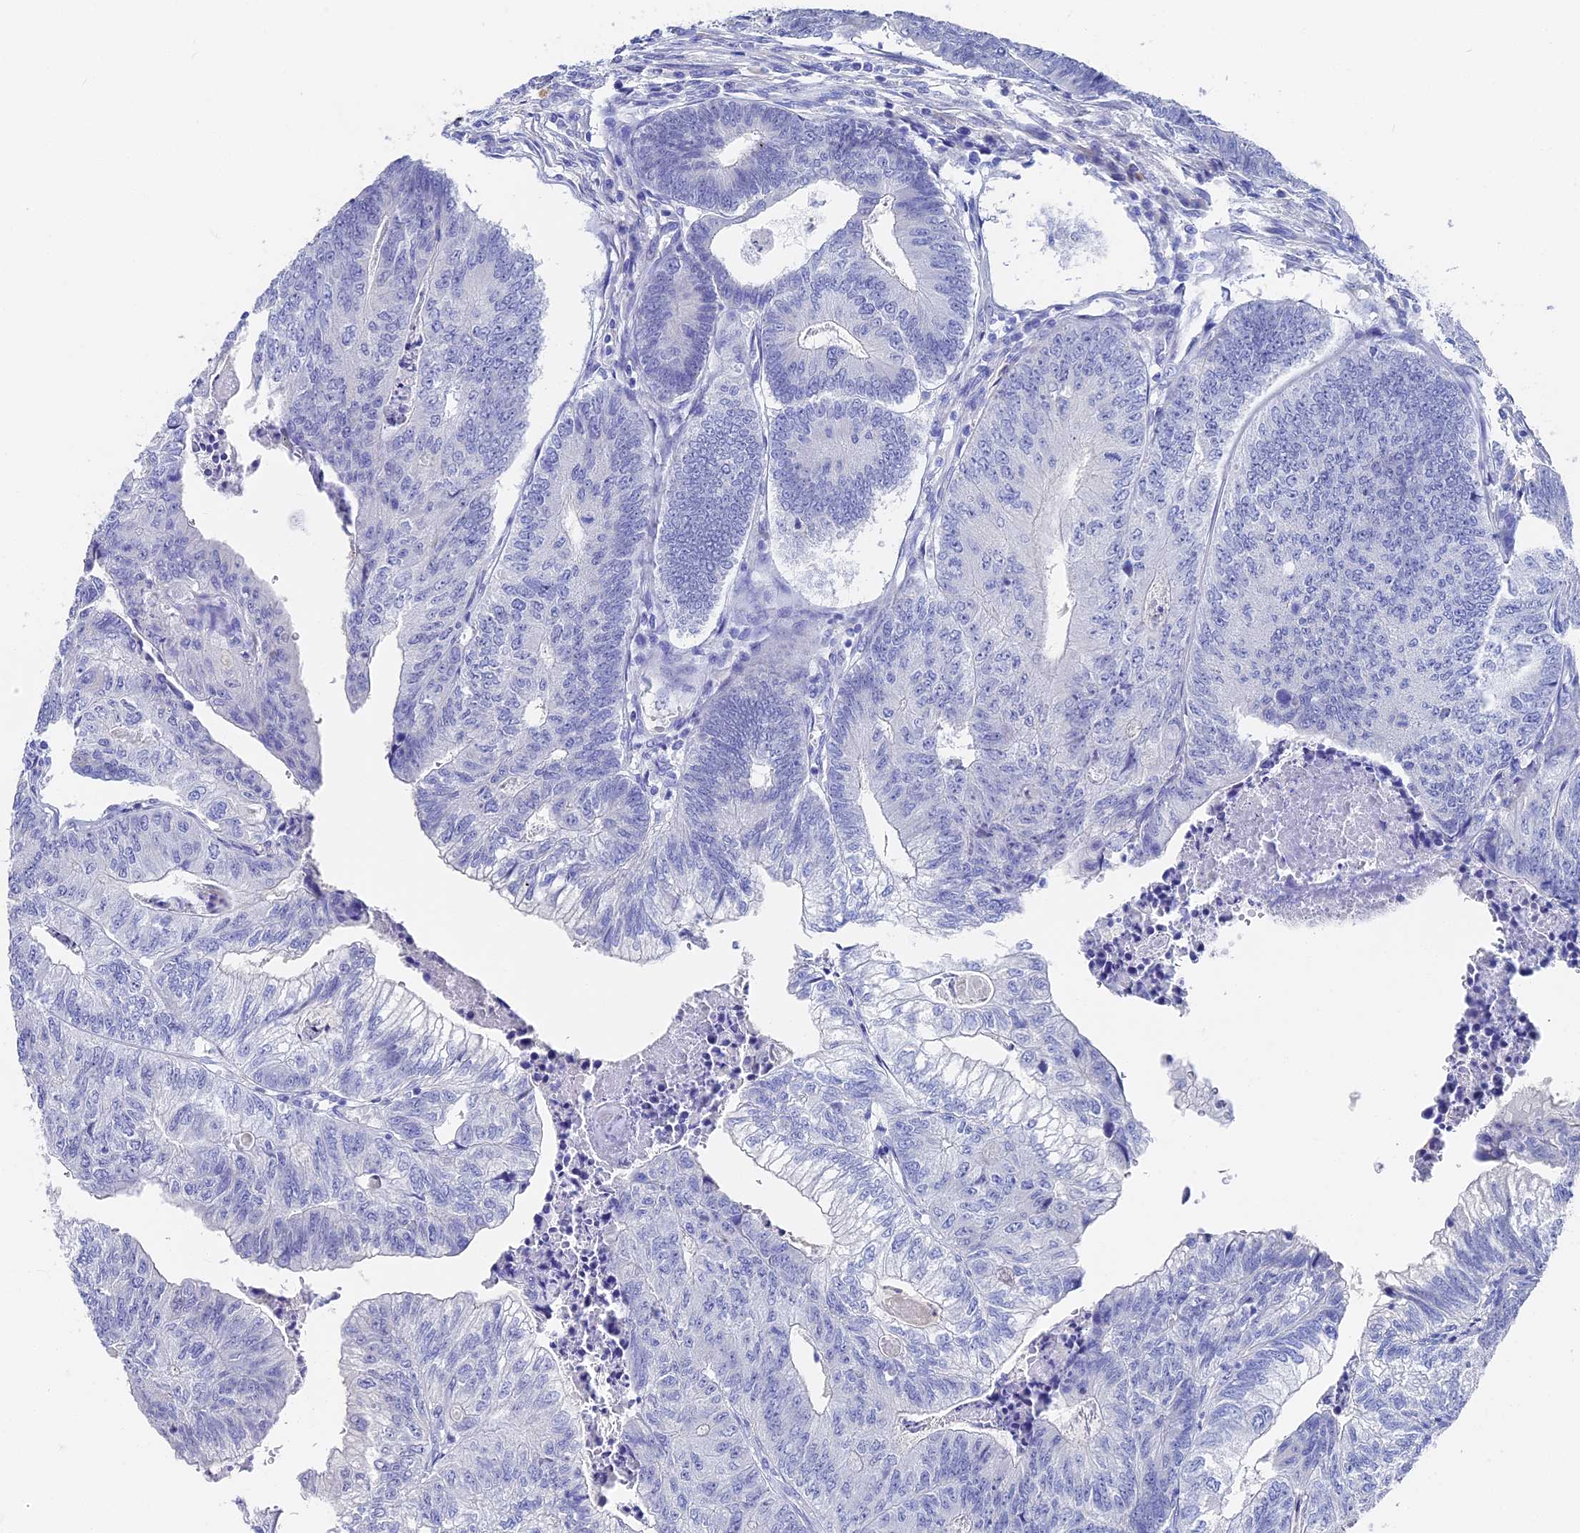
{"staining": {"intensity": "negative", "quantity": "none", "location": "none"}, "tissue": "colorectal cancer", "cell_type": "Tumor cells", "image_type": "cancer", "snomed": [{"axis": "morphology", "description": "Adenocarcinoma, NOS"}, {"axis": "topography", "description": "Colon"}], "caption": "Colorectal cancer (adenocarcinoma) was stained to show a protein in brown. There is no significant positivity in tumor cells.", "gene": "VPS33B", "patient": {"sex": "female", "age": 67}}